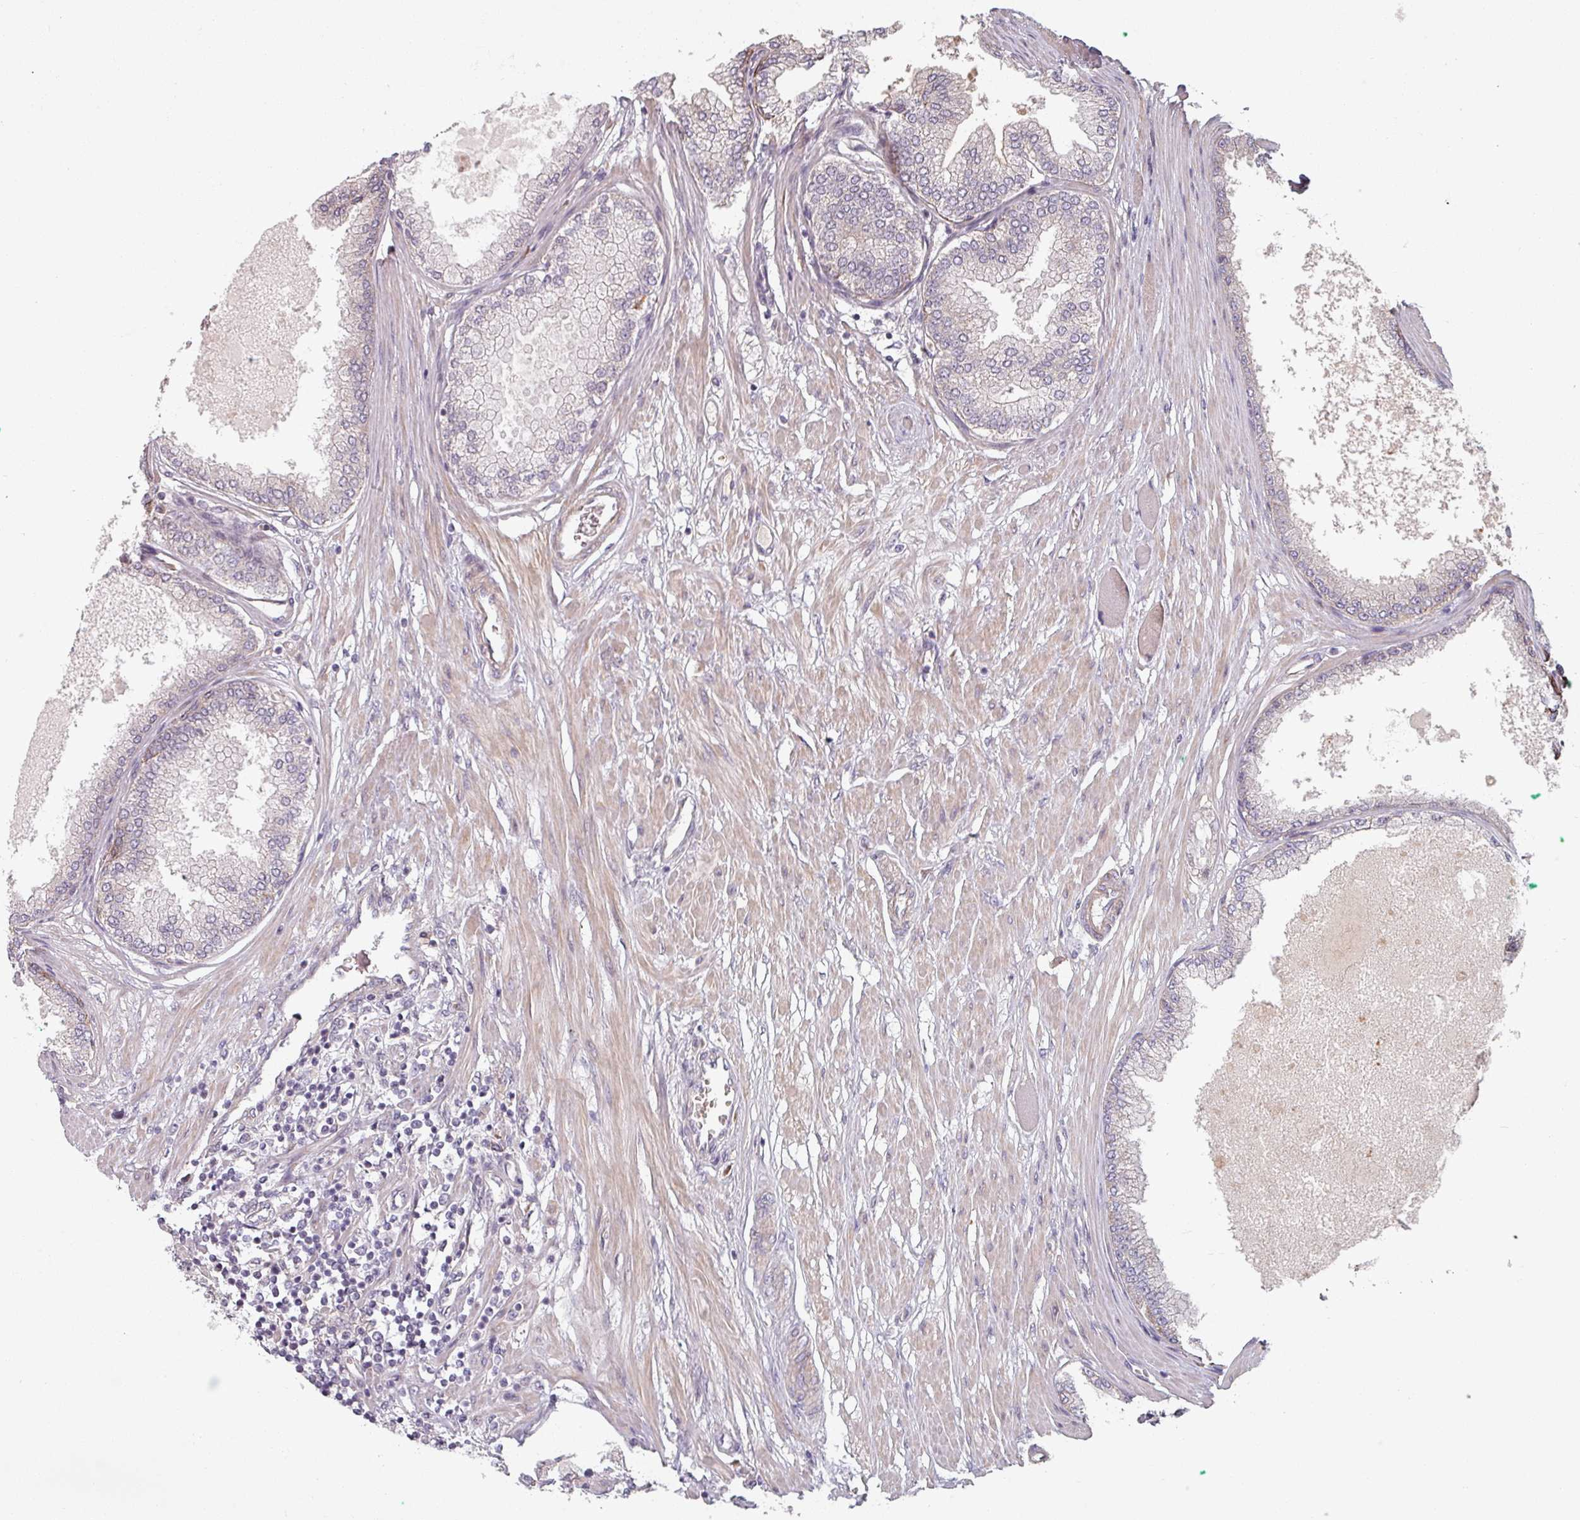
{"staining": {"intensity": "negative", "quantity": "none", "location": "none"}, "tissue": "prostate cancer", "cell_type": "Tumor cells", "image_type": "cancer", "snomed": [{"axis": "morphology", "description": "Adenocarcinoma, Low grade"}, {"axis": "topography", "description": "Prostate"}], "caption": "Immunohistochemistry of prostate cancer (adenocarcinoma (low-grade)) exhibits no positivity in tumor cells.", "gene": "C4BPB", "patient": {"sex": "male", "age": 63}}